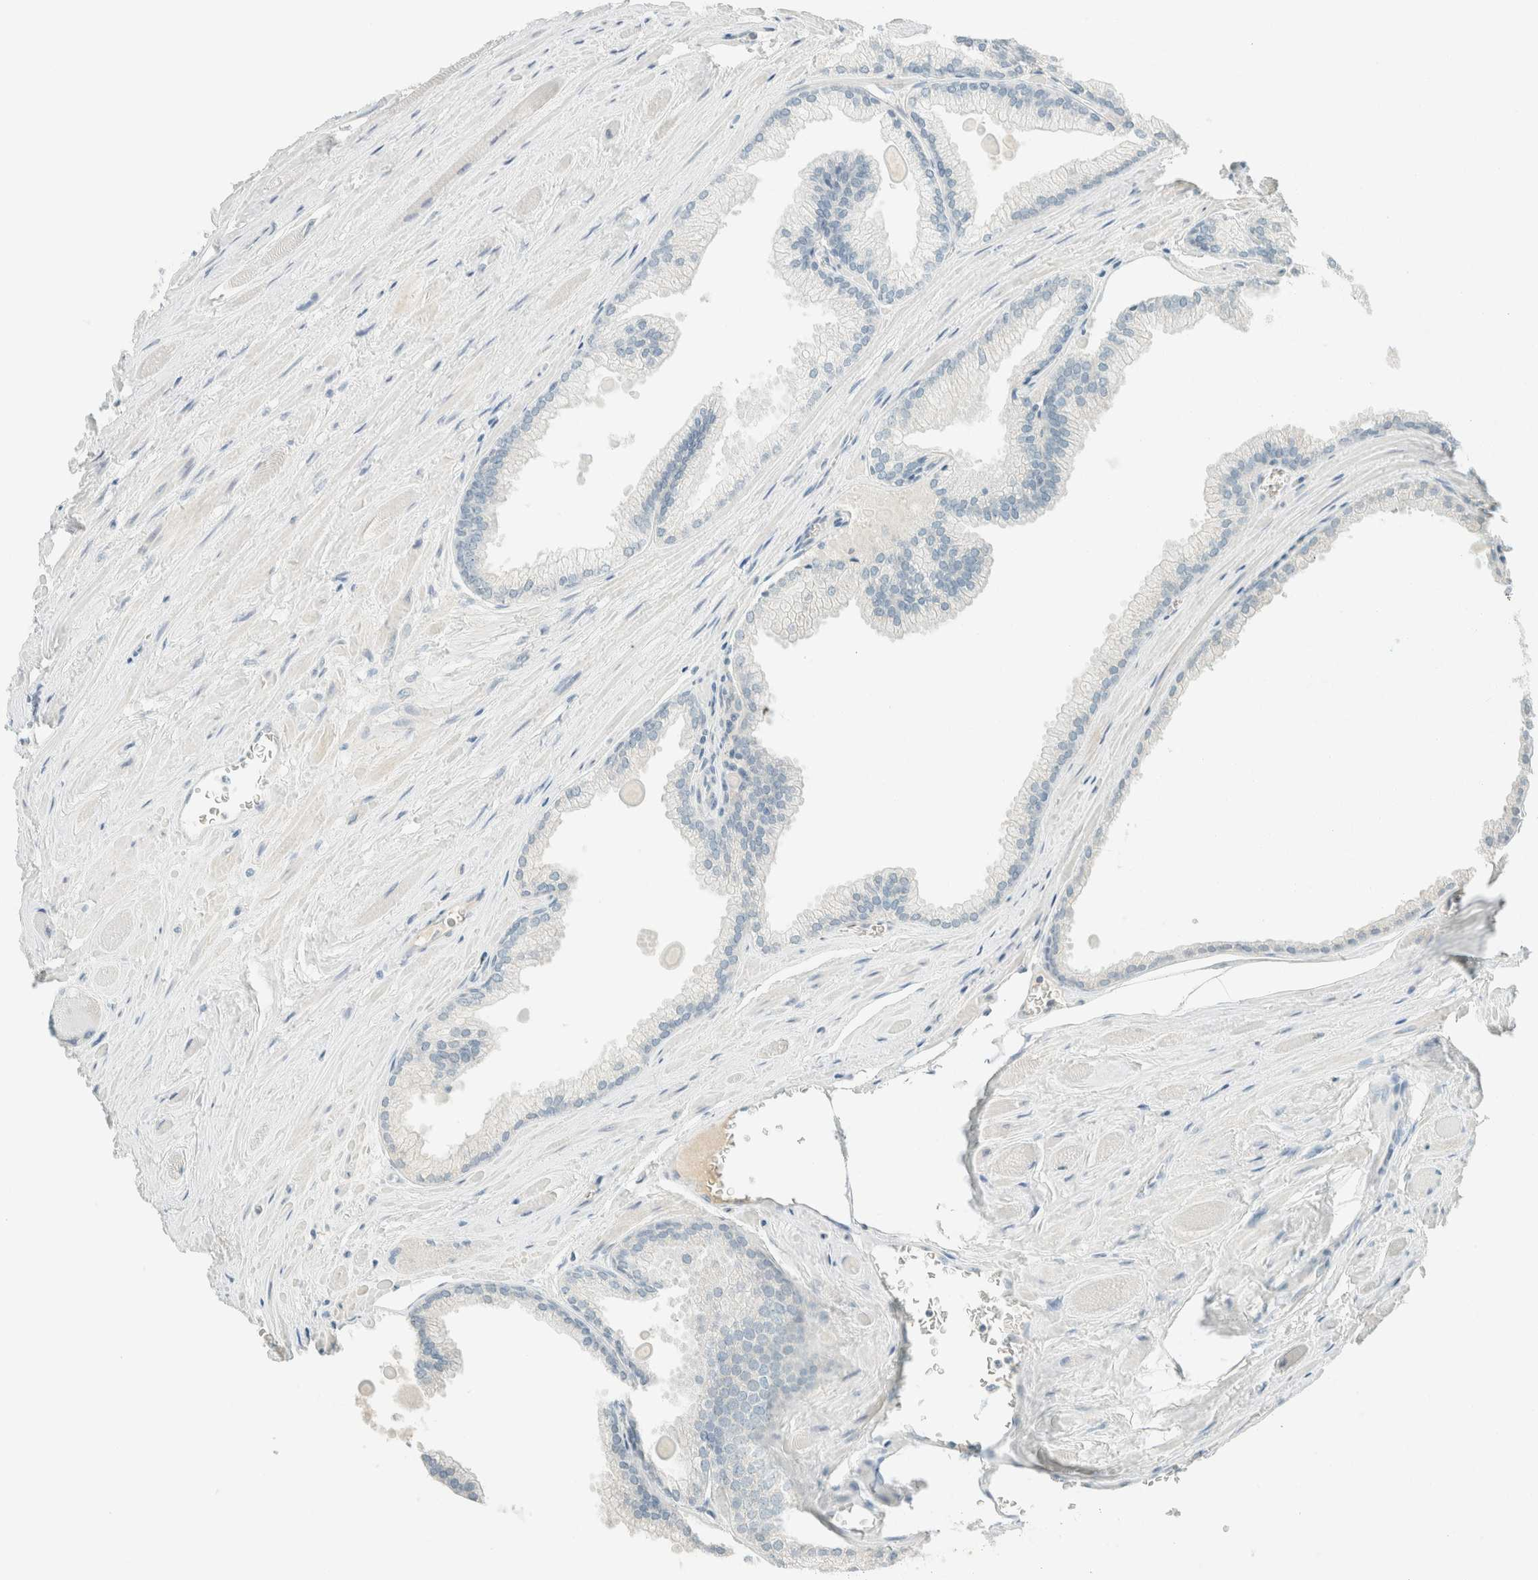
{"staining": {"intensity": "negative", "quantity": "none", "location": "none"}, "tissue": "prostate cancer", "cell_type": "Tumor cells", "image_type": "cancer", "snomed": [{"axis": "morphology", "description": "Adenocarcinoma, Low grade"}, {"axis": "topography", "description": "Prostate"}], "caption": "Histopathology image shows no significant protein positivity in tumor cells of adenocarcinoma (low-grade) (prostate).", "gene": "GPA33", "patient": {"sex": "male", "age": 59}}